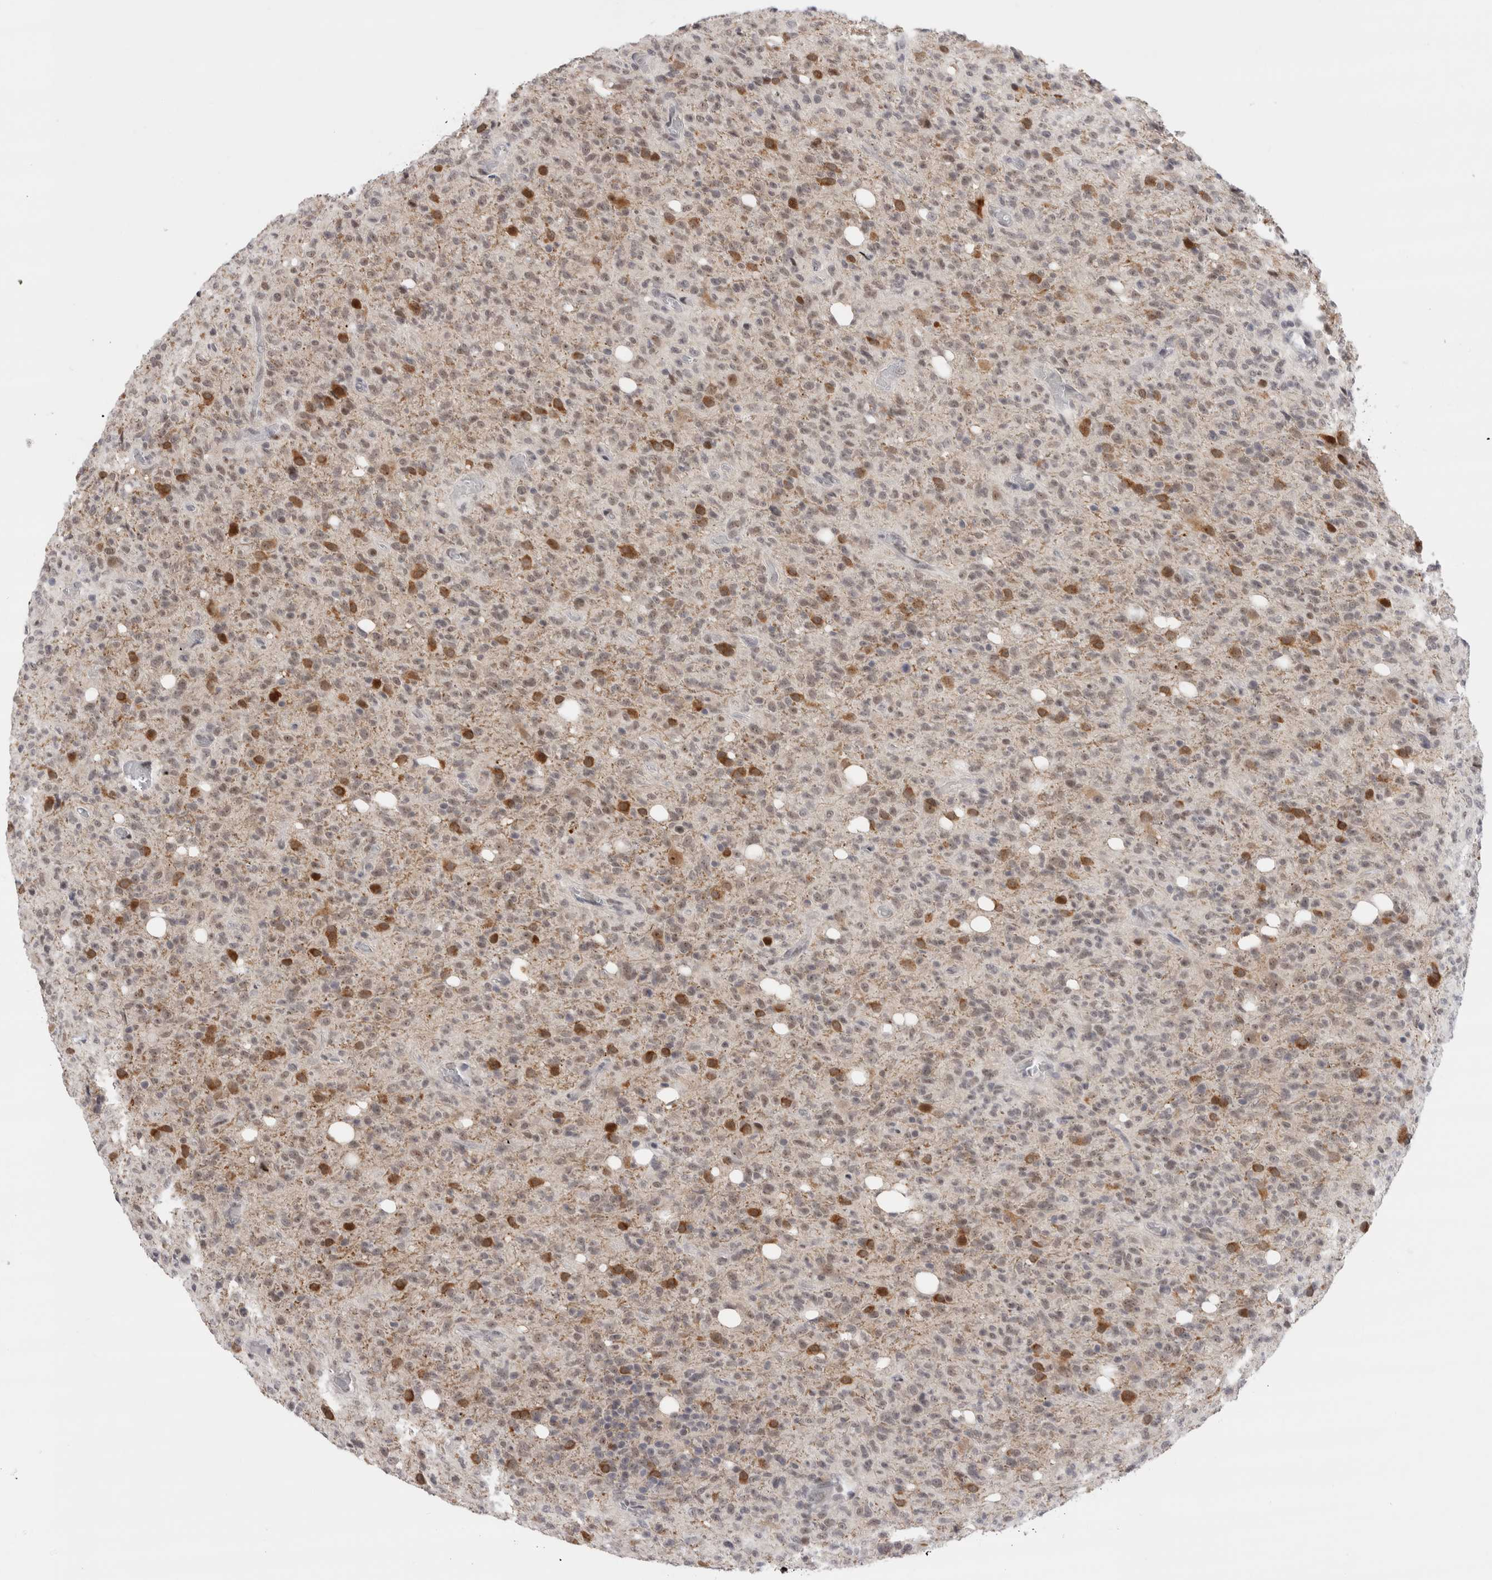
{"staining": {"intensity": "moderate", "quantity": "<25%", "location": "cytoplasmic/membranous,nuclear"}, "tissue": "glioma", "cell_type": "Tumor cells", "image_type": "cancer", "snomed": [{"axis": "morphology", "description": "Glioma, malignant, High grade"}, {"axis": "topography", "description": "Brain"}], "caption": "This histopathology image exhibits IHC staining of glioma, with low moderate cytoplasmic/membranous and nuclear positivity in approximately <25% of tumor cells.", "gene": "ZNF521", "patient": {"sex": "female", "age": 57}}